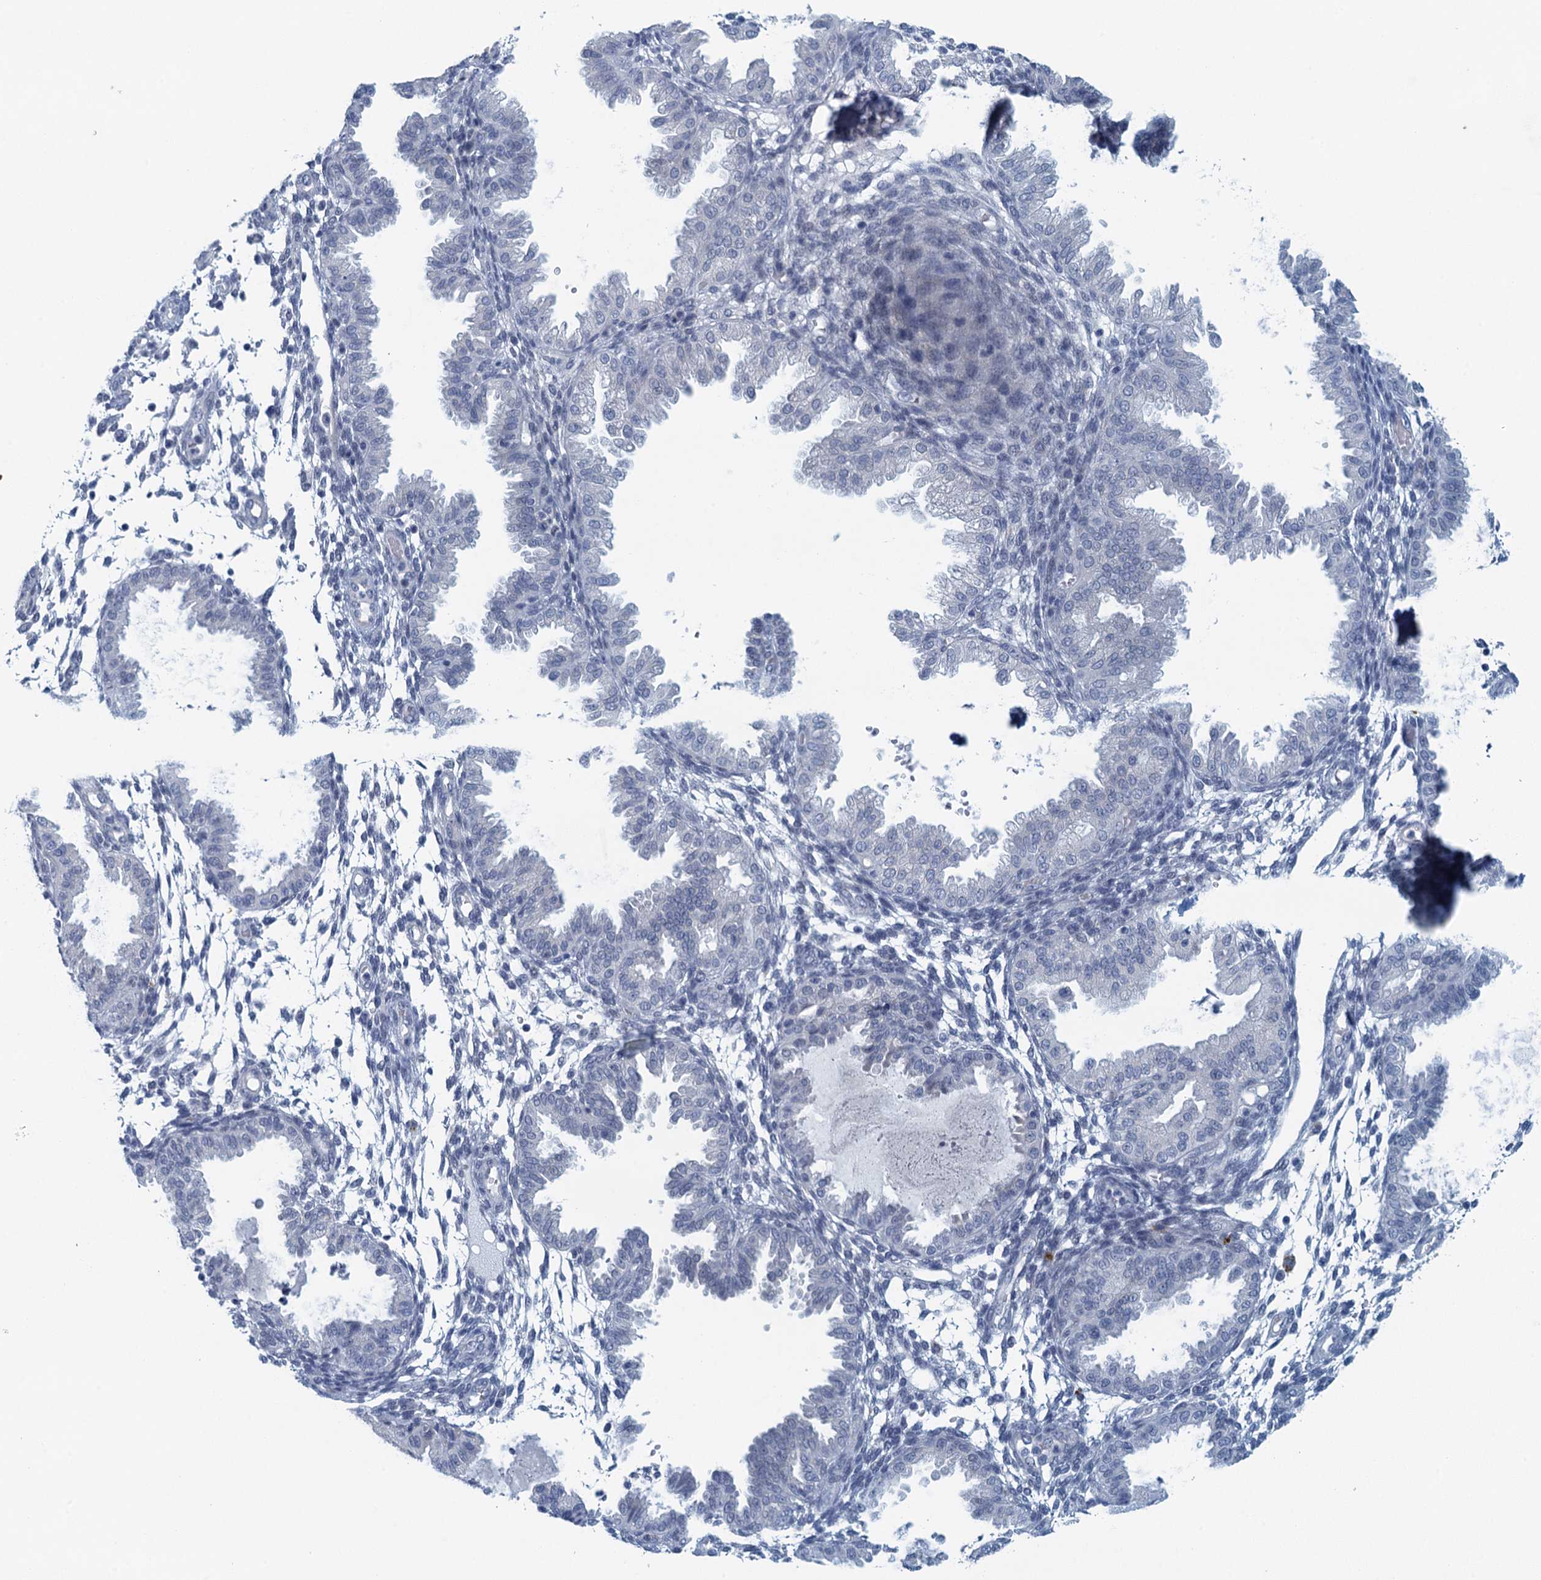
{"staining": {"intensity": "negative", "quantity": "none", "location": "none"}, "tissue": "endometrium", "cell_type": "Cells in endometrial stroma", "image_type": "normal", "snomed": [{"axis": "morphology", "description": "Normal tissue, NOS"}, {"axis": "topography", "description": "Endometrium"}], "caption": "Human endometrium stained for a protein using immunohistochemistry displays no positivity in cells in endometrial stroma.", "gene": "C16orf95", "patient": {"sex": "female", "age": 33}}